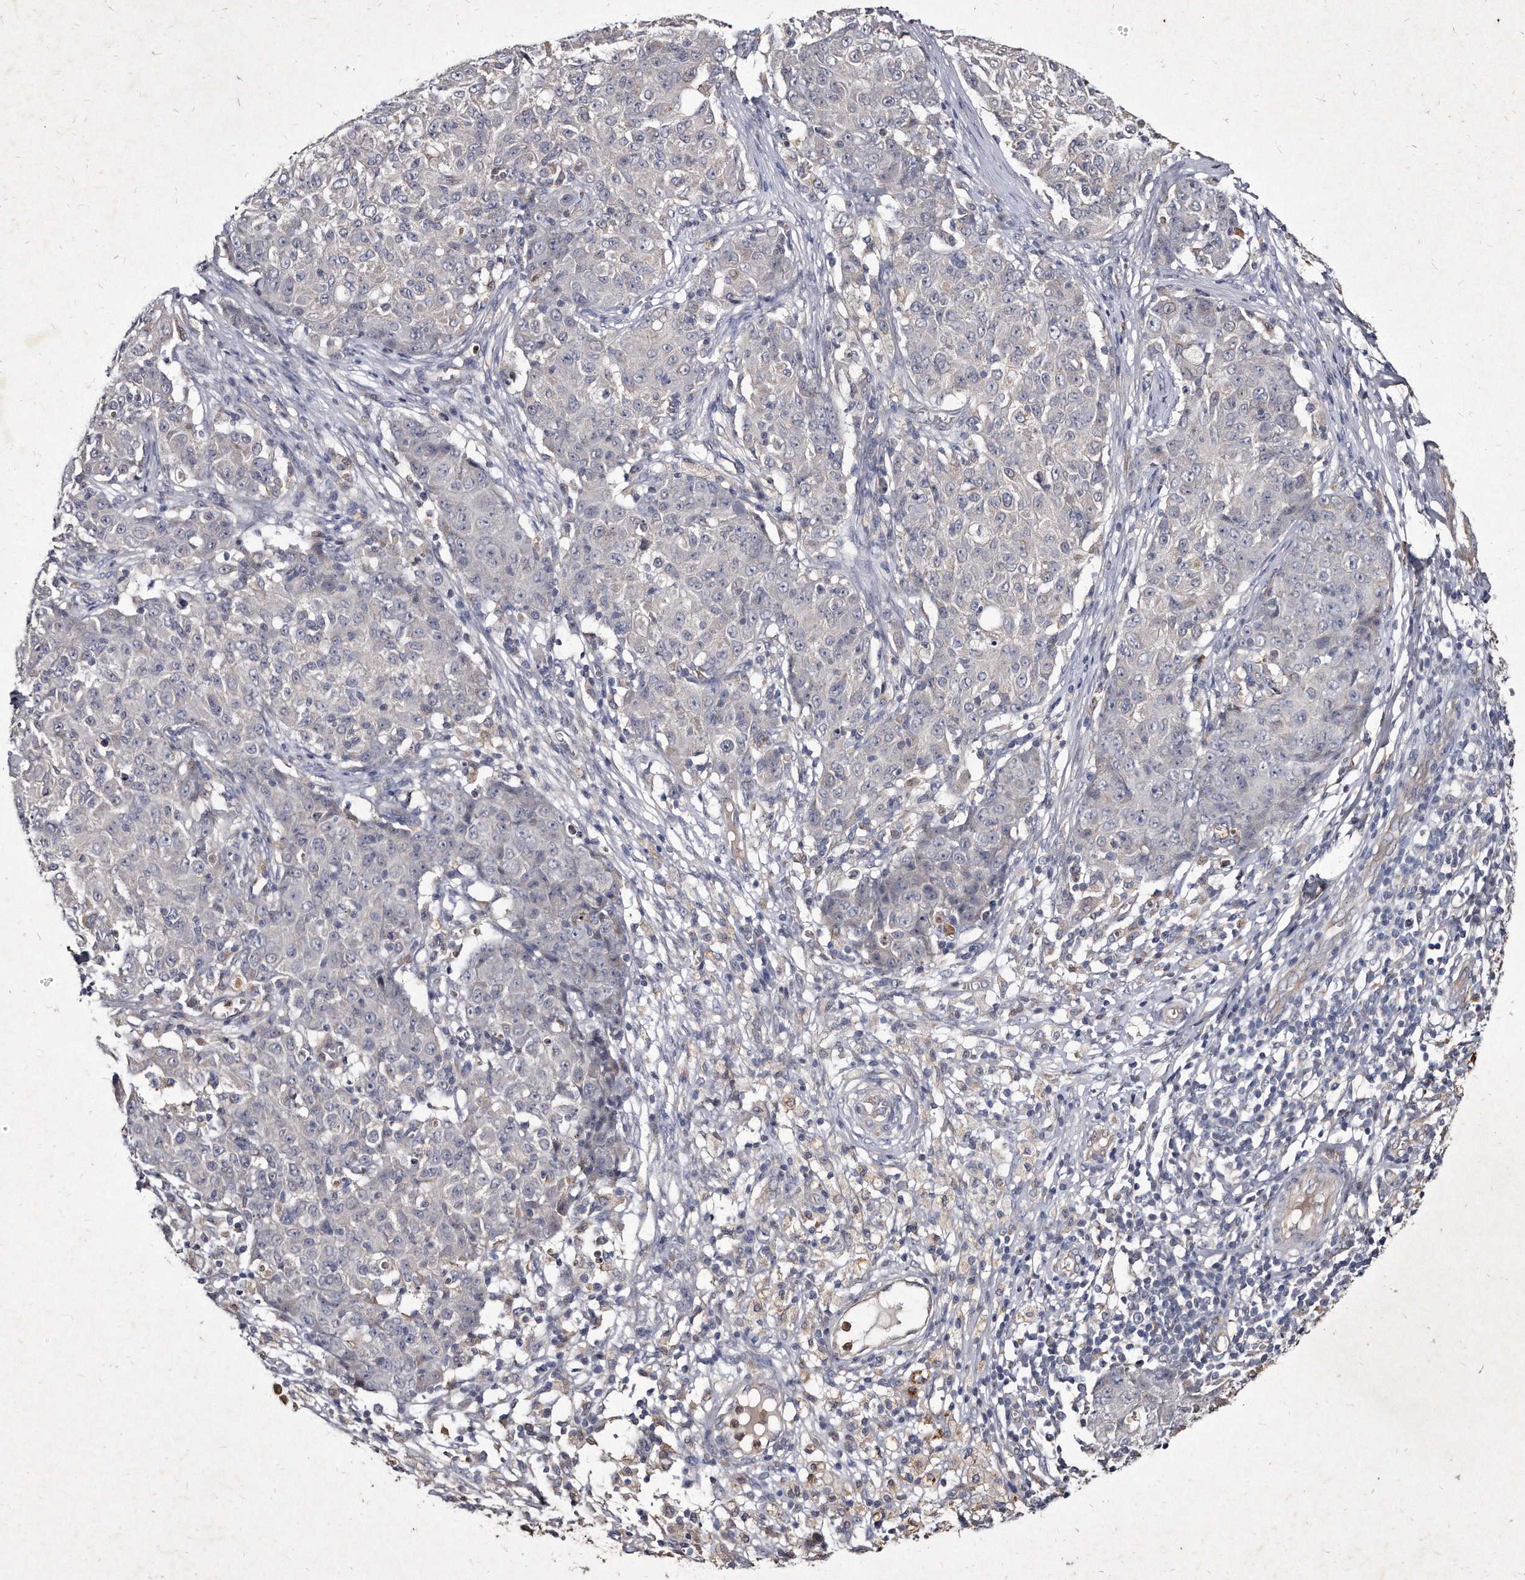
{"staining": {"intensity": "negative", "quantity": "none", "location": "none"}, "tissue": "ovarian cancer", "cell_type": "Tumor cells", "image_type": "cancer", "snomed": [{"axis": "morphology", "description": "Carcinoma, endometroid"}, {"axis": "topography", "description": "Ovary"}], "caption": "High power microscopy photomicrograph of an immunohistochemistry (IHC) micrograph of endometroid carcinoma (ovarian), revealing no significant staining in tumor cells.", "gene": "KLHDC3", "patient": {"sex": "female", "age": 42}}